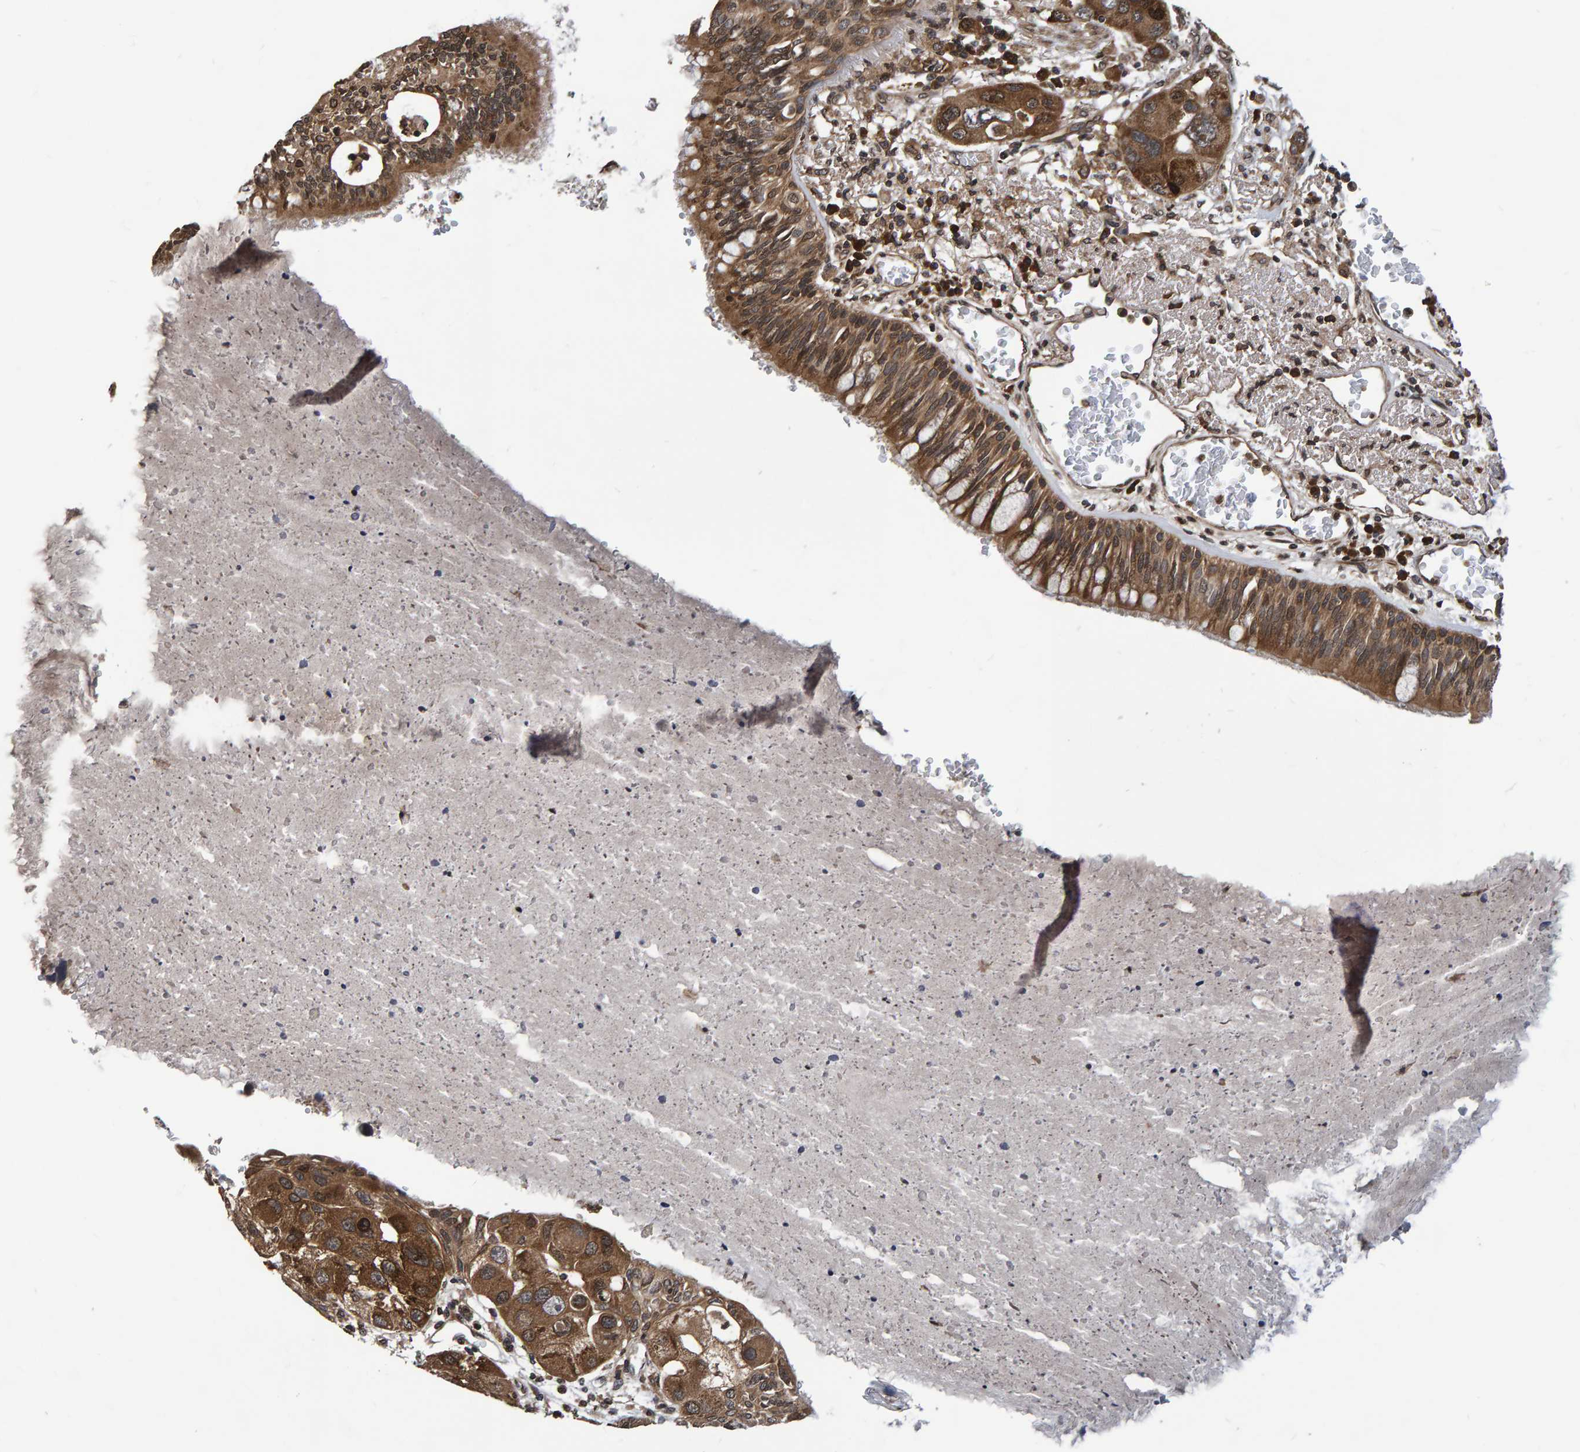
{"staining": {"intensity": "moderate", "quantity": ">75%", "location": "cytoplasmic/membranous"}, "tissue": "bronchus", "cell_type": "Respiratory epithelial cells", "image_type": "normal", "snomed": [{"axis": "morphology", "description": "Normal tissue, NOS"}, {"axis": "morphology", "description": "Adenocarcinoma, NOS"}, {"axis": "morphology", "description": "Adenocarcinoma, metastatic, NOS"}, {"axis": "topography", "description": "Lymph node"}, {"axis": "topography", "description": "Bronchus"}, {"axis": "topography", "description": "Lung"}], "caption": "DAB immunohistochemical staining of unremarkable bronchus shows moderate cytoplasmic/membranous protein staining in about >75% of respiratory epithelial cells.", "gene": "GAB2", "patient": {"sex": "female", "age": 54}}